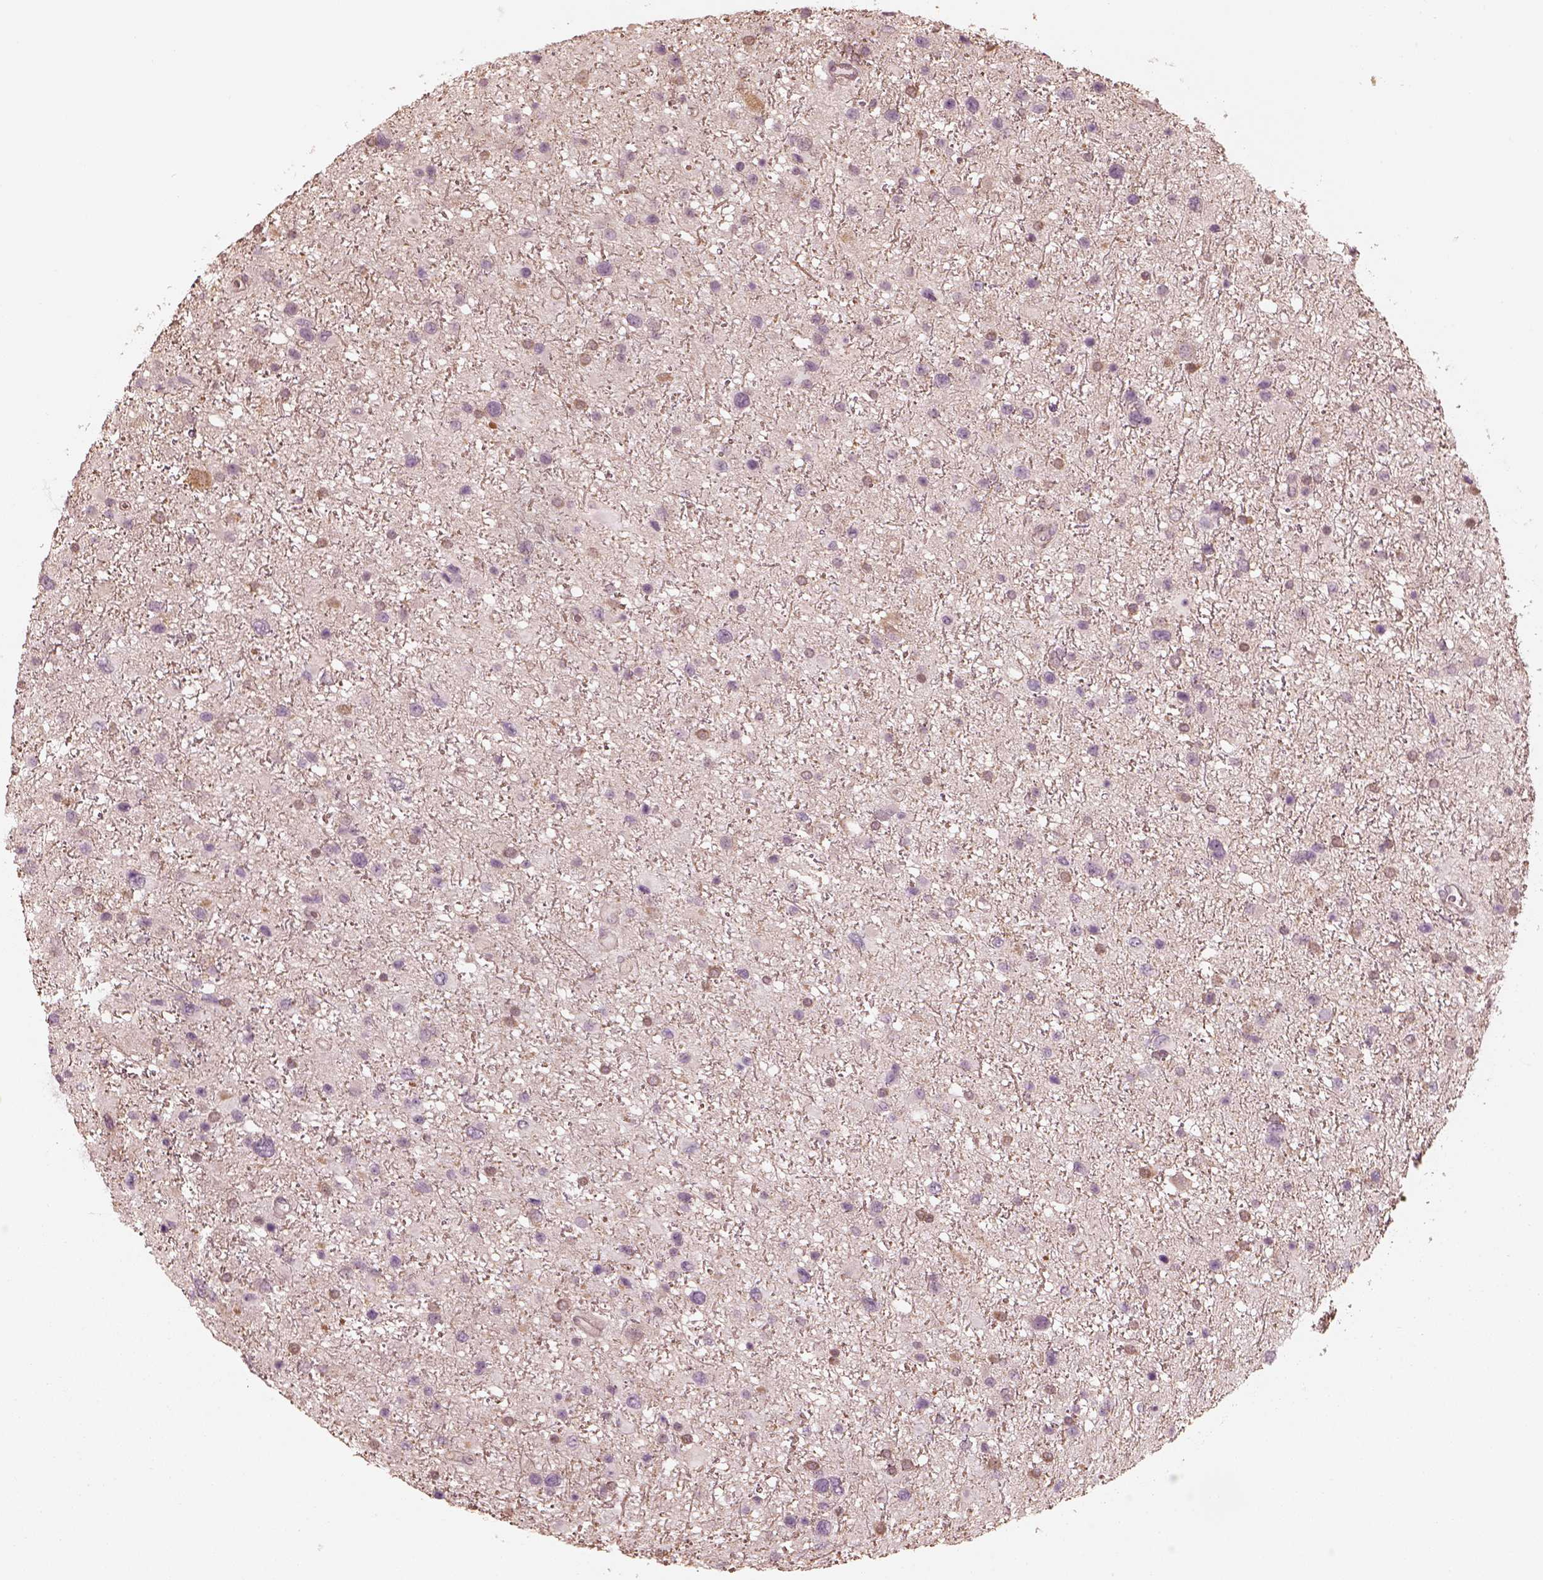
{"staining": {"intensity": "negative", "quantity": "none", "location": "none"}, "tissue": "glioma", "cell_type": "Tumor cells", "image_type": "cancer", "snomed": [{"axis": "morphology", "description": "Glioma, malignant, Low grade"}, {"axis": "topography", "description": "Brain"}], "caption": "Protein analysis of malignant glioma (low-grade) displays no significant staining in tumor cells. Brightfield microscopy of immunohistochemistry (IHC) stained with DAB (brown) and hematoxylin (blue), captured at high magnification.", "gene": "KIF5C", "patient": {"sex": "female", "age": 32}}